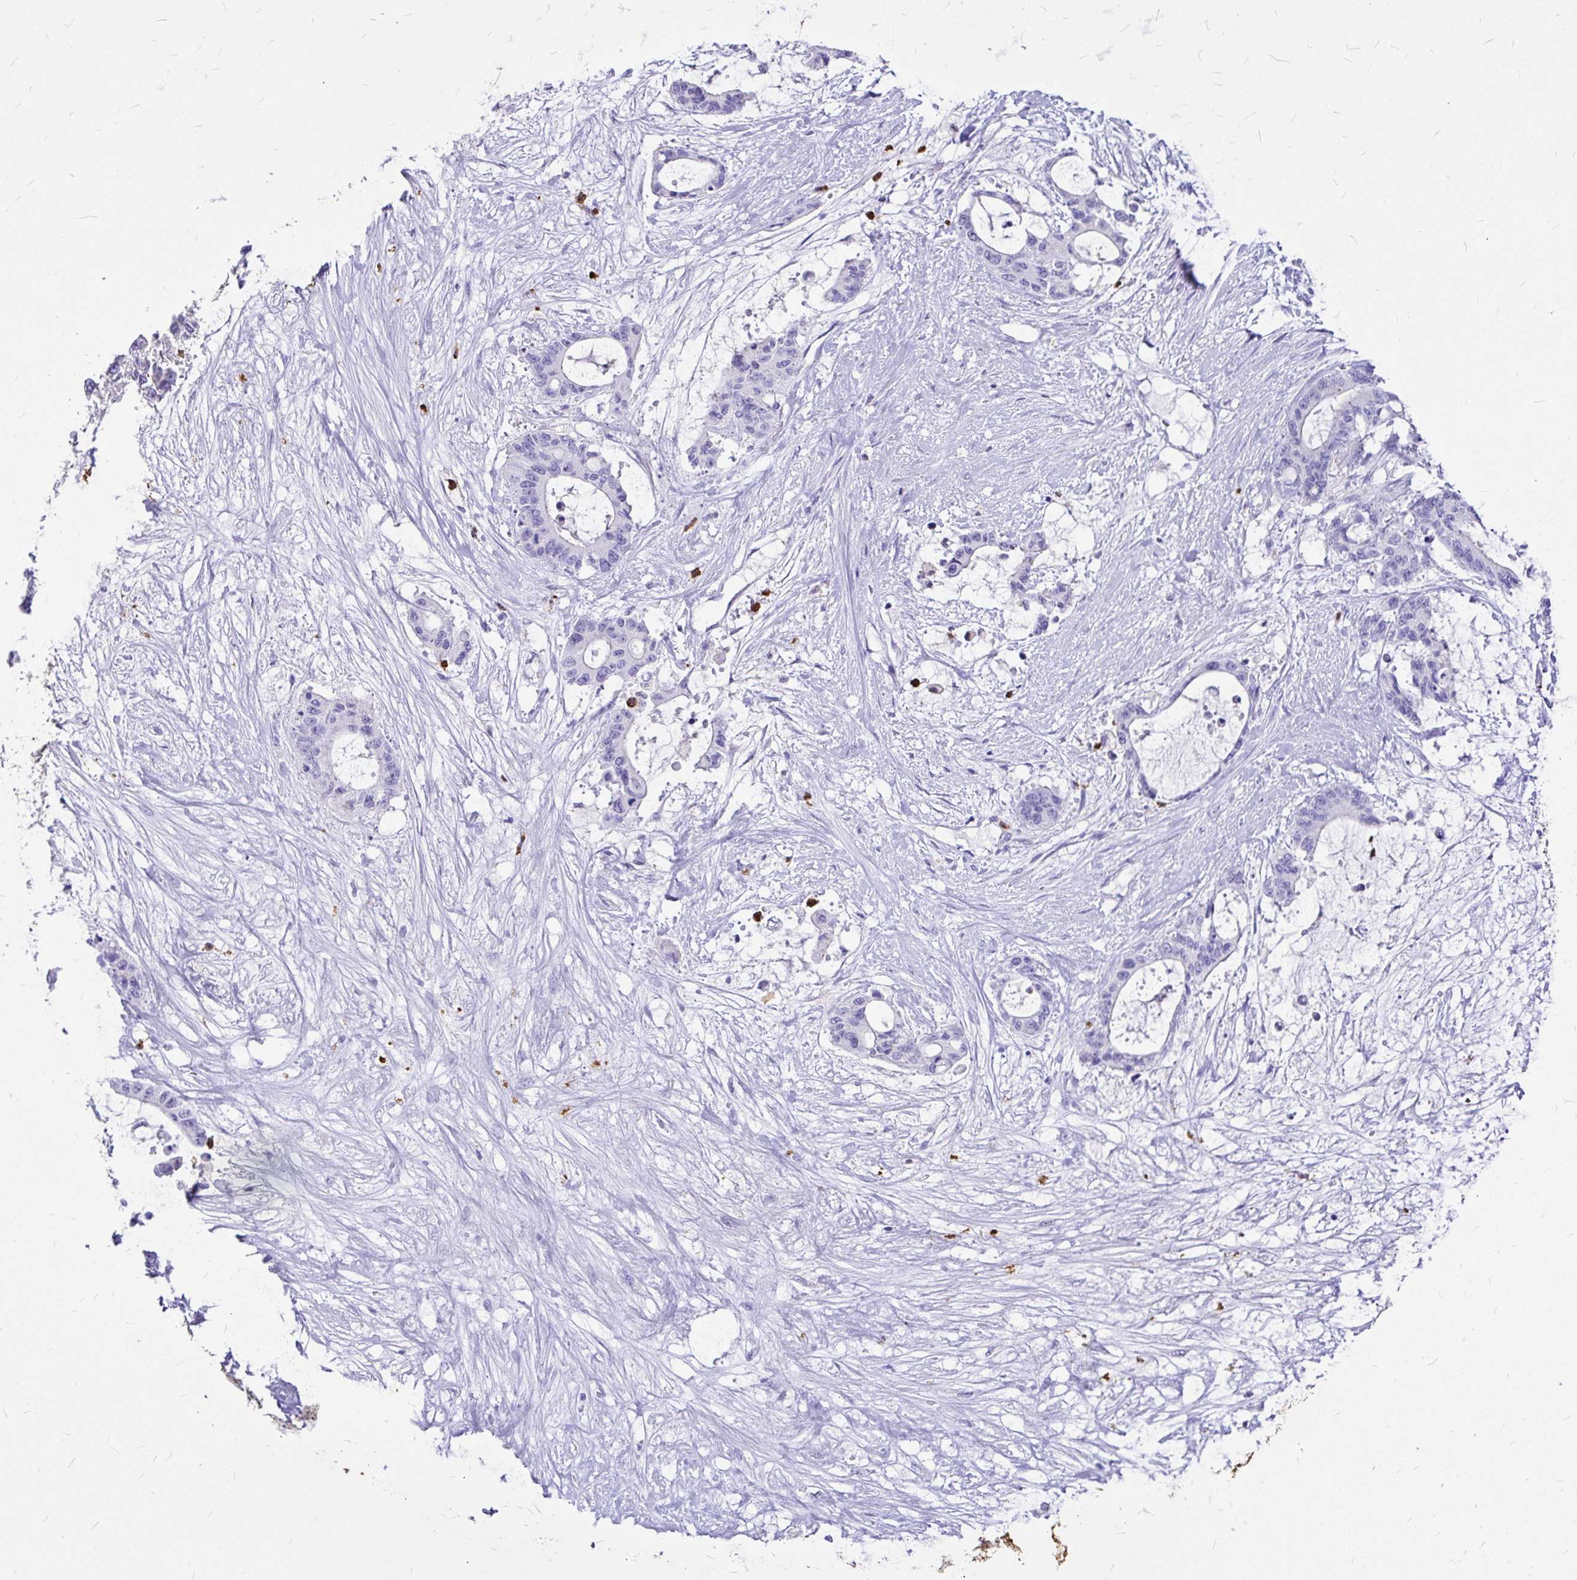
{"staining": {"intensity": "negative", "quantity": "none", "location": "none"}, "tissue": "liver cancer", "cell_type": "Tumor cells", "image_type": "cancer", "snomed": [{"axis": "morphology", "description": "Normal tissue, NOS"}, {"axis": "morphology", "description": "Cholangiocarcinoma"}, {"axis": "topography", "description": "Liver"}, {"axis": "topography", "description": "Peripheral nerve tissue"}], "caption": "This is an immunohistochemistry micrograph of human liver cholangiocarcinoma. There is no expression in tumor cells.", "gene": "CLEC1B", "patient": {"sex": "female", "age": 73}}